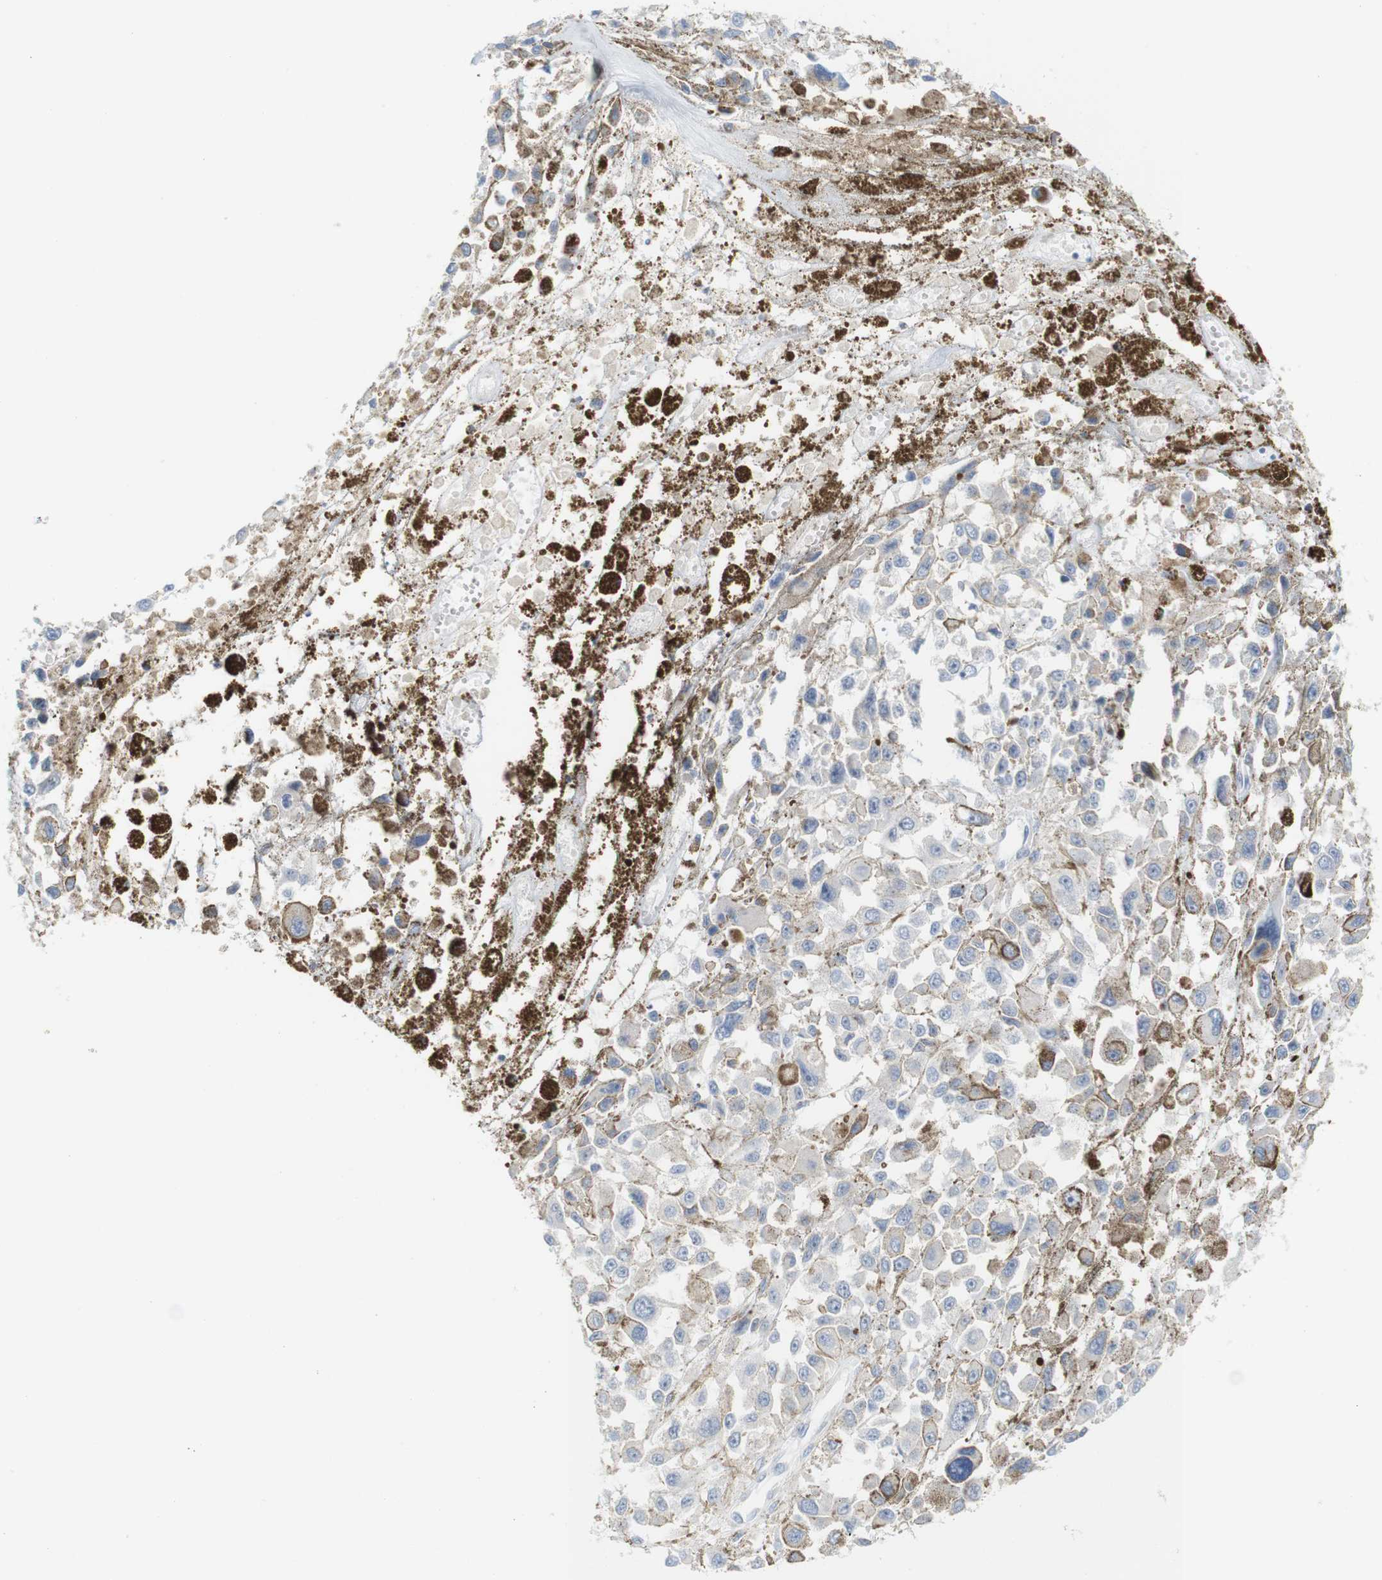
{"staining": {"intensity": "negative", "quantity": "none", "location": "none"}, "tissue": "melanoma", "cell_type": "Tumor cells", "image_type": "cancer", "snomed": [{"axis": "morphology", "description": "Malignant melanoma, Metastatic site"}, {"axis": "topography", "description": "Lymph node"}], "caption": "Immunohistochemistry micrograph of human melanoma stained for a protein (brown), which displays no expression in tumor cells.", "gene": "RGS9", "patient": {"sex": "male", "age": 59}}